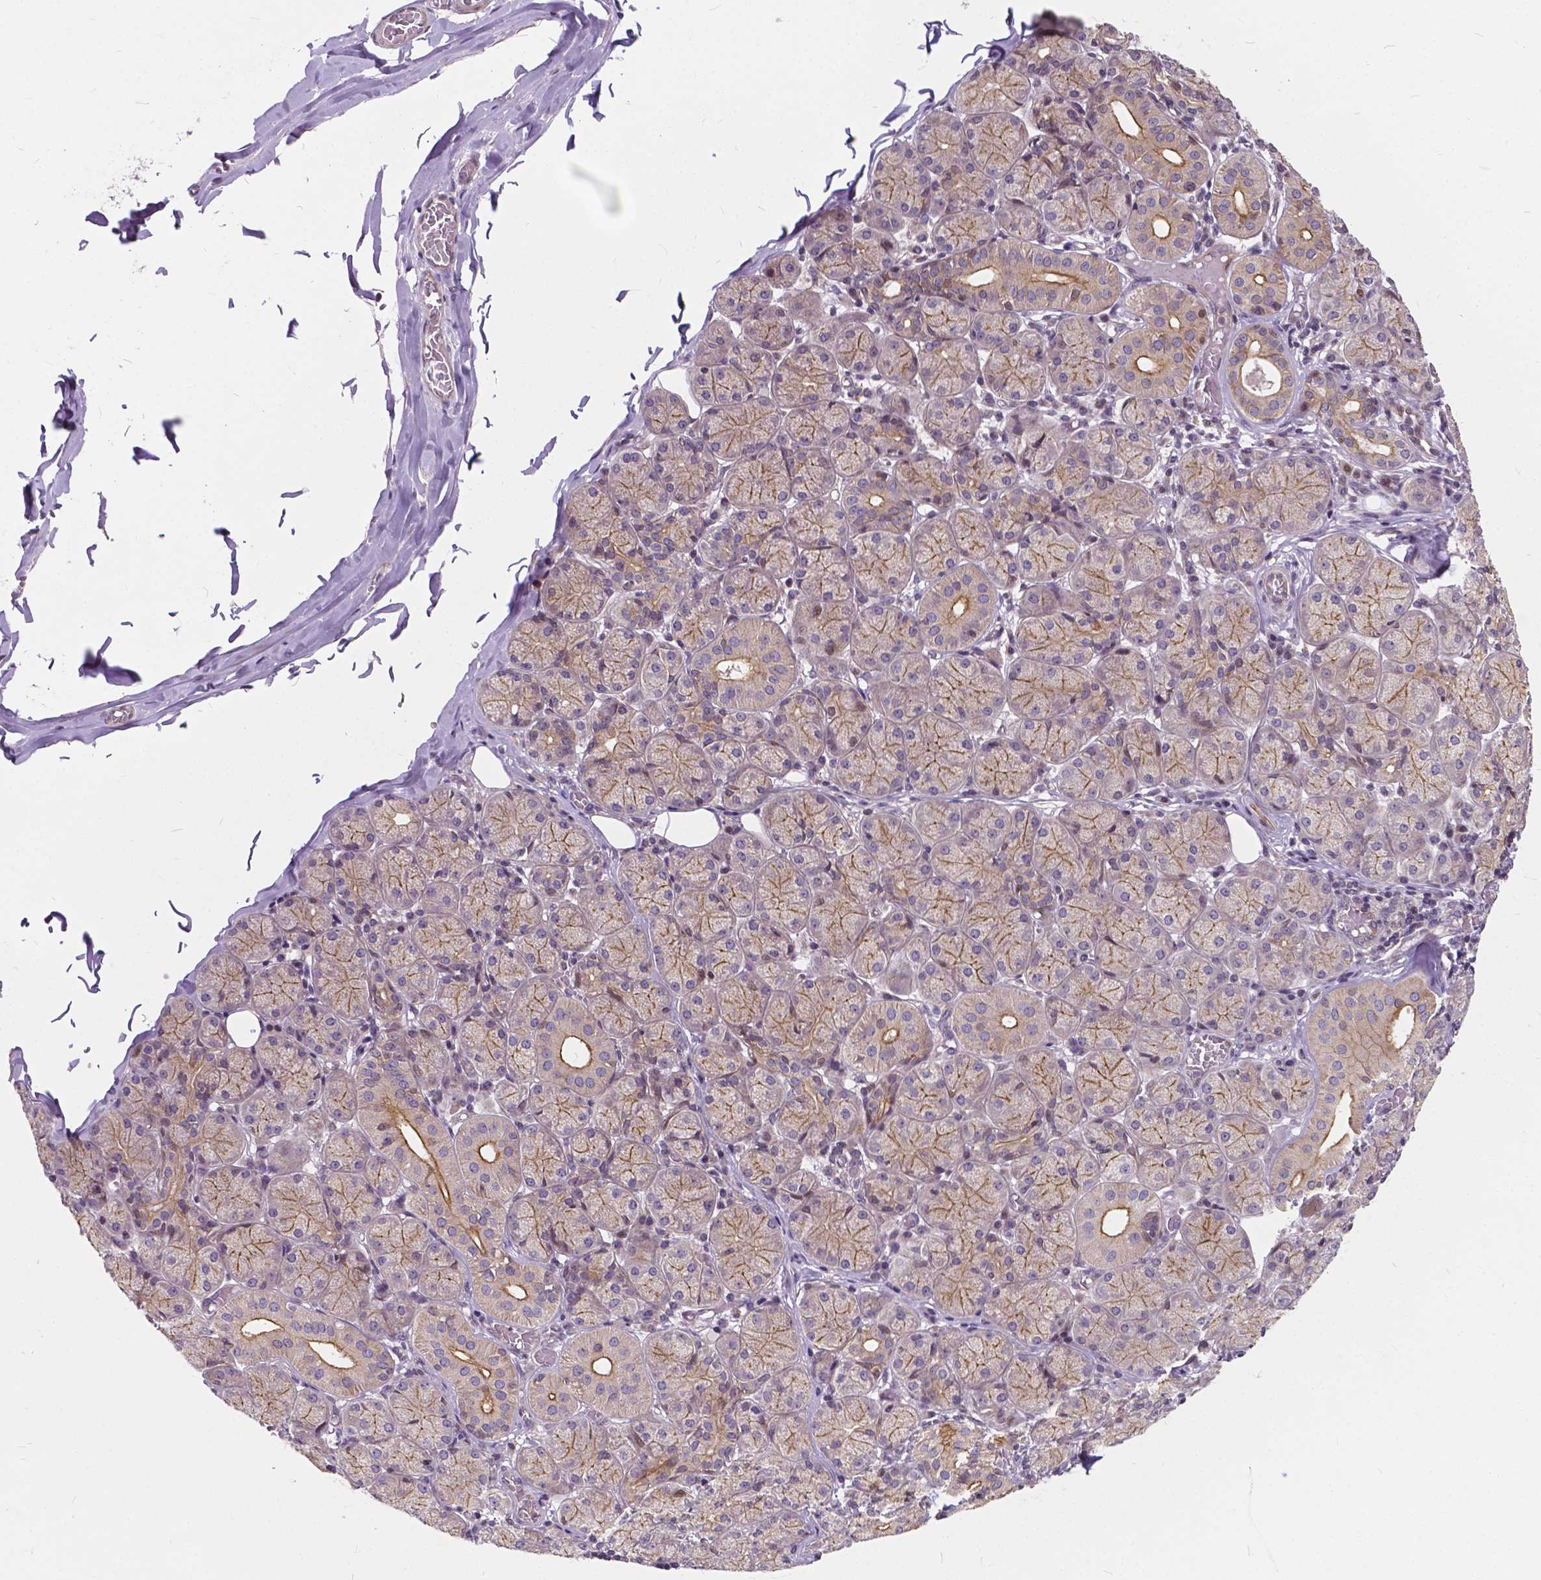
{"staining": {"intensity": "moderate", "quantity": ">75%", "location": "cytoplasmic/membranous"}, "tissue": "salivary gland", "cell_type": "Glandular cells", "image_type": "normal", "snomed": [{"axis": "morphology", "description": "Normal tissue, NOS"}, {"axis": "topography", "description": "Salivary gland"}, {"axis": "topography", "description": "Peripheral nerve tissue"}], "caption": "A medium amount of moderate cytoplasmic/membranous expression is identified in approximately >75% of glandular cells in unremarkable salivary gland.", "gene": "INPP5E", "patient": {"sex": "female", "age": 24}}